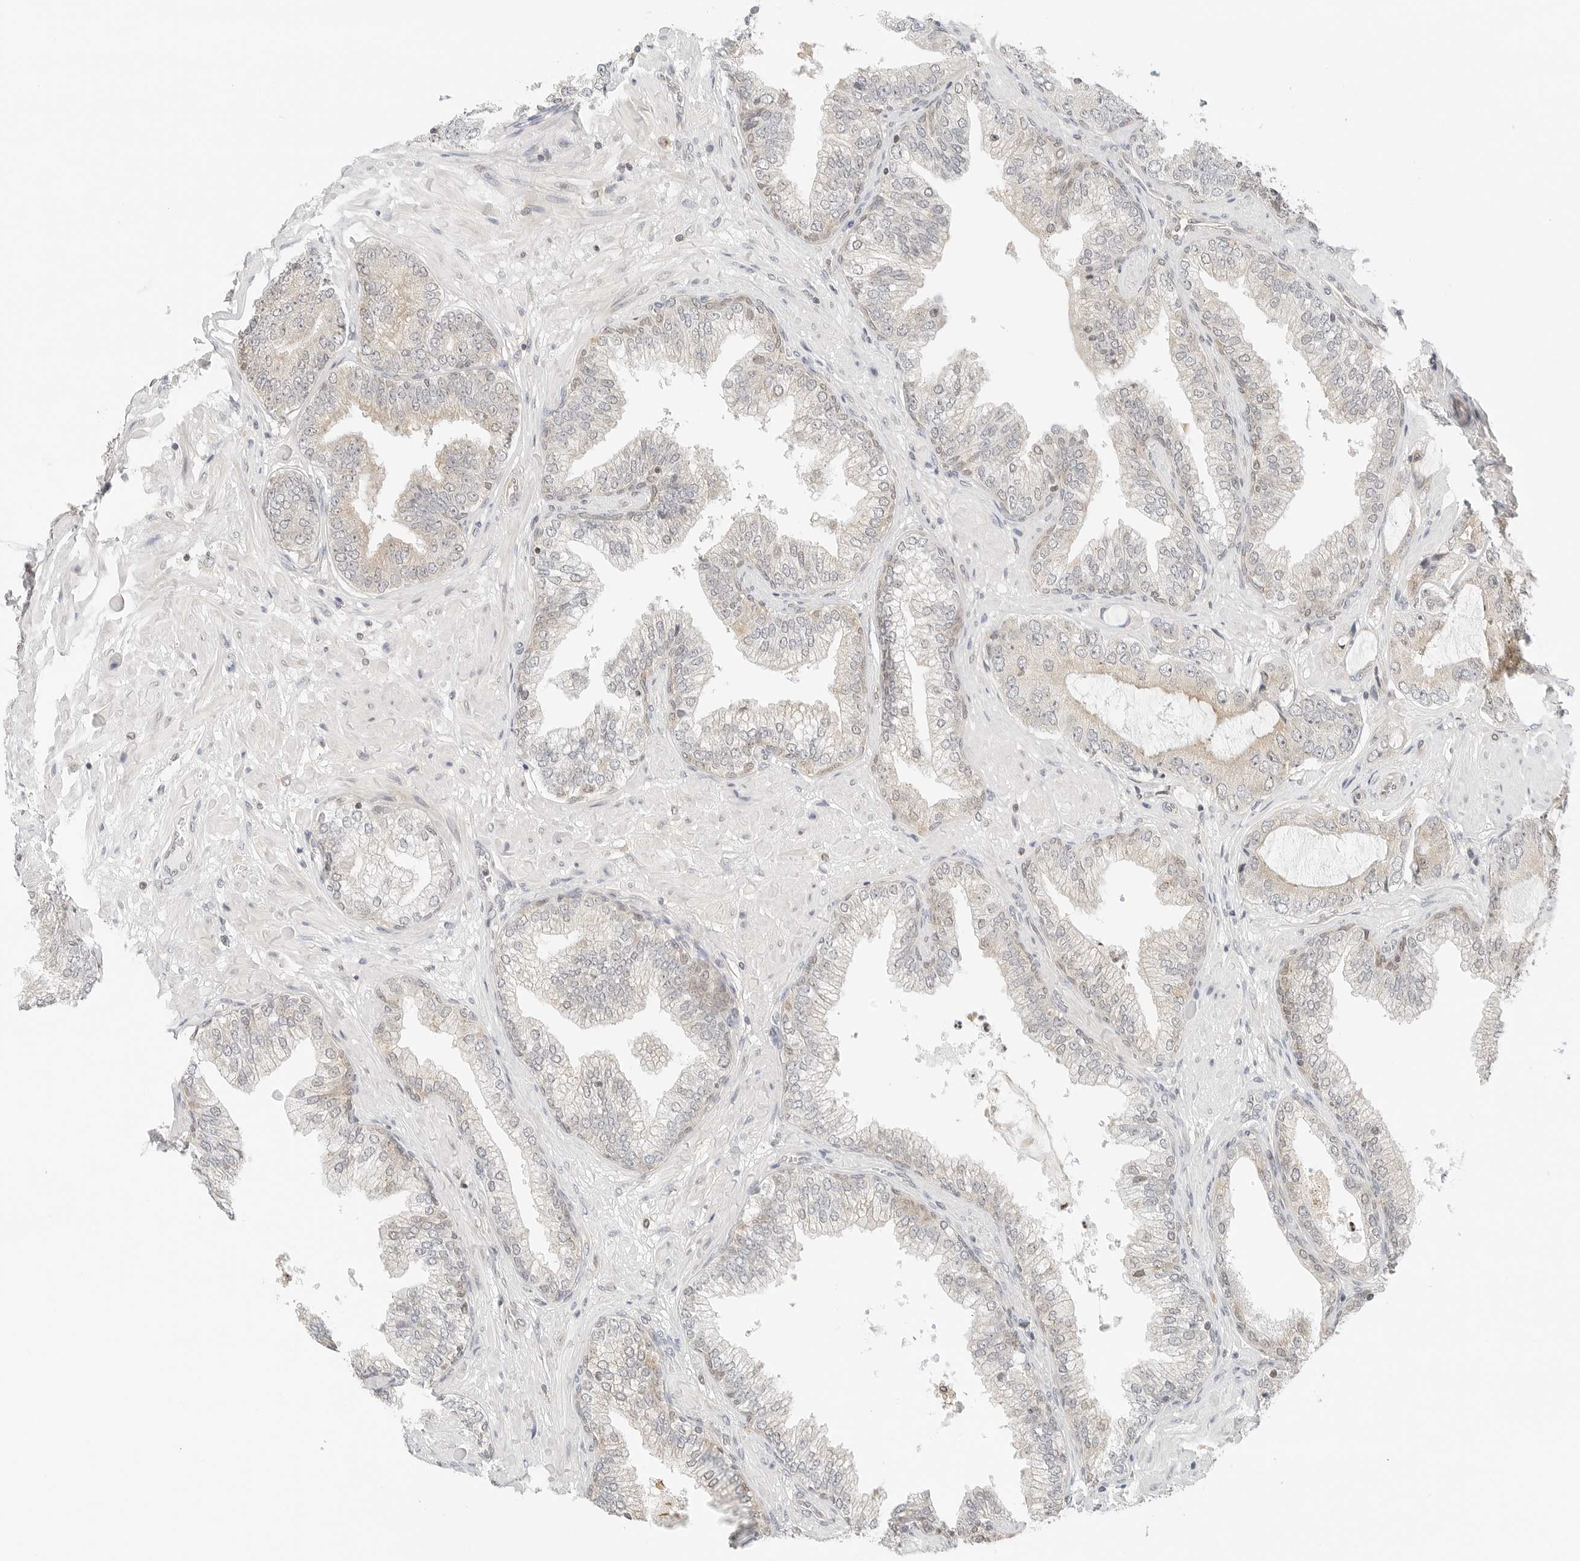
{"staining": {"intensity": "weak", "quantity": "25%-75%", "location": "cytoplasmic/membranous"}, "tissue": "prostate cancer", "cell_type": "Tumor cells", "image_type": "cancer", "snomed": [{"axis": "morphology", "description": "Adenocarcinoma, High grade"}, {"axis": "topography", "description": "Prostate"}], "caption": "A brown stain labels weak cytoplasmic/membranous staining of a protein in prostate cancer tumor cells.", "gene": "IQCC", "patient": {"sex": "male", "age": 59}}